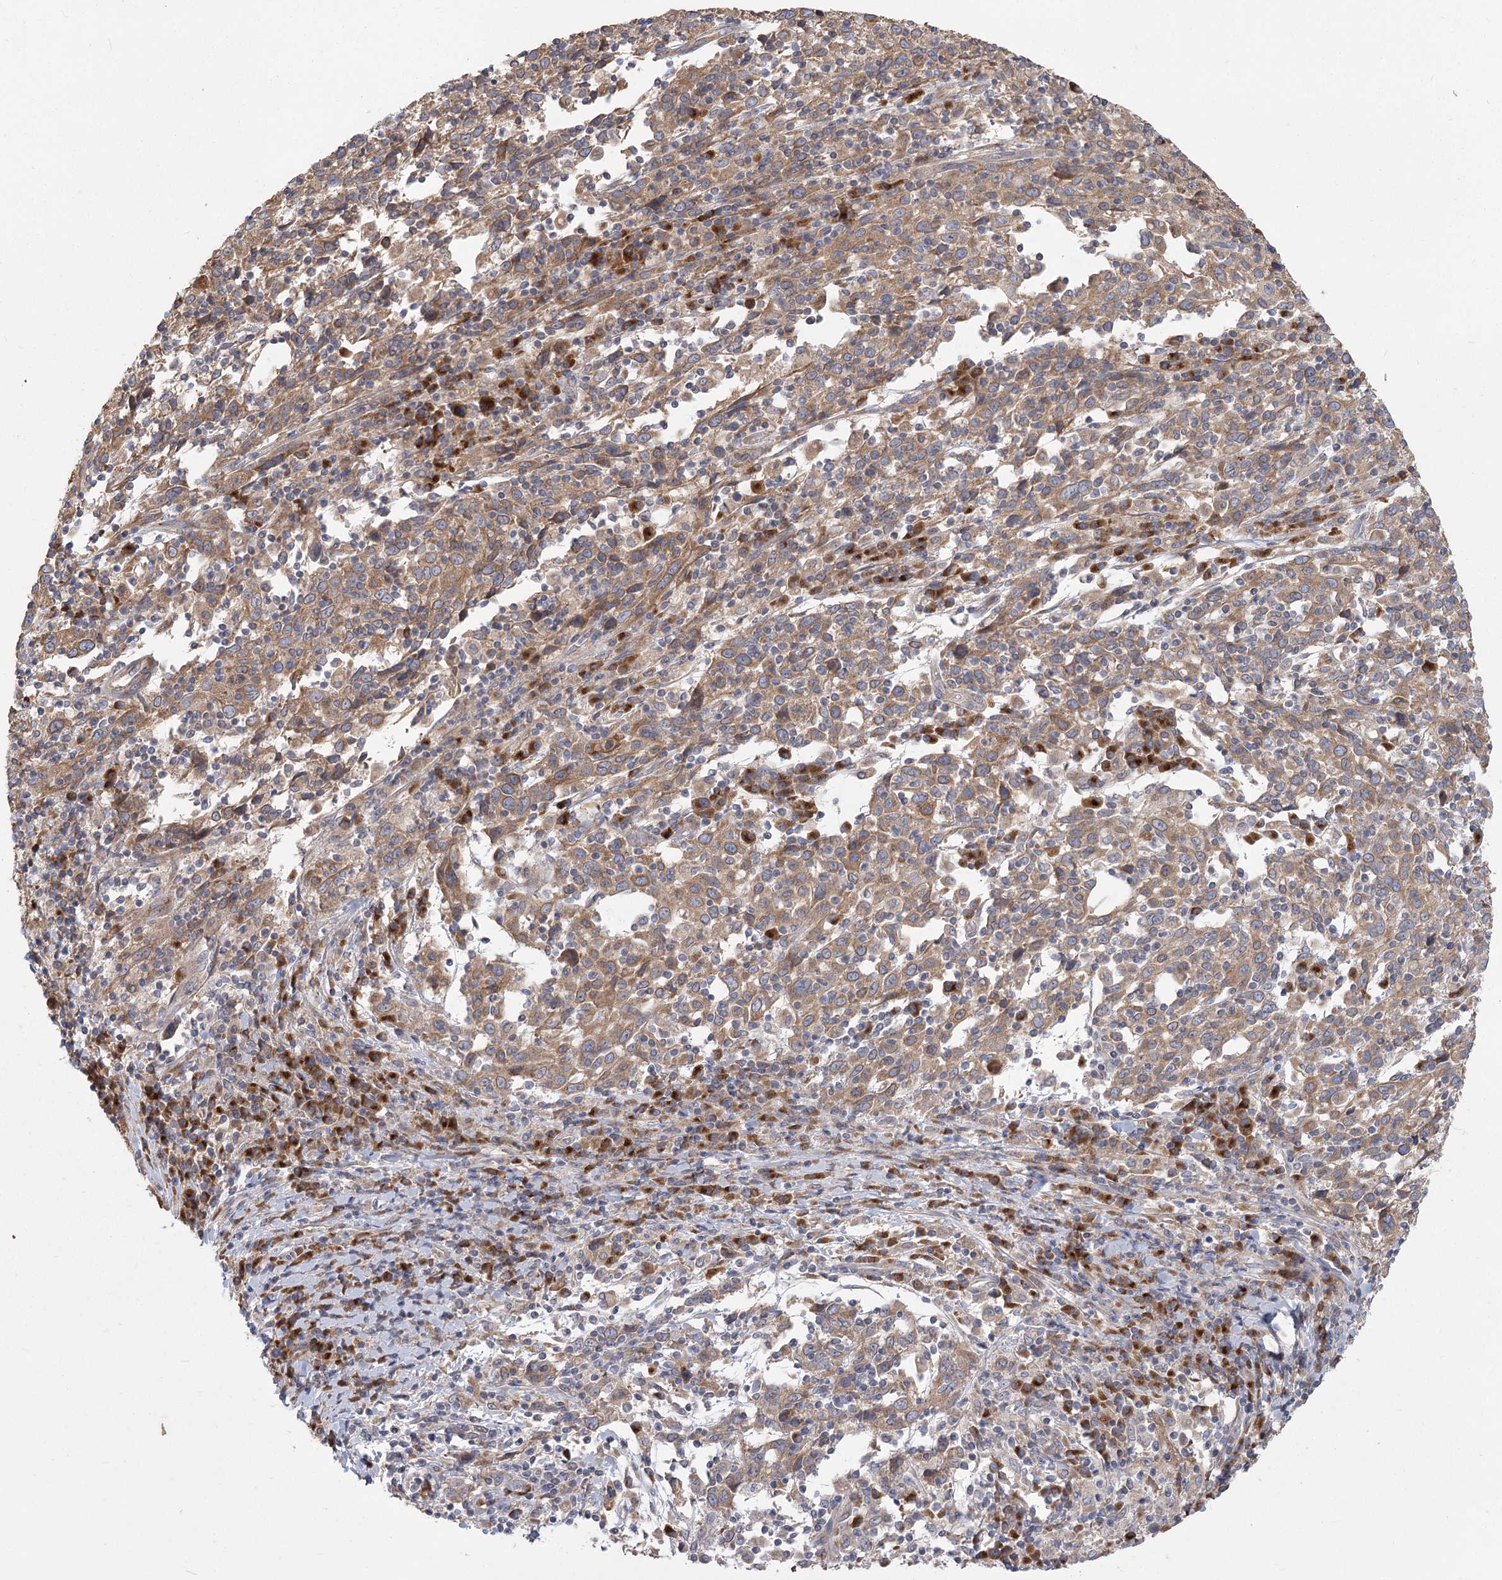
{"staining": {"intensity": "moderate", "quantity": ">75%", "location": "cytoplasmic/membranous"}, "tissue": "cervical cancer", "cell_type": "Tumor cells", "image_type": "cancer", "snomed": [{"axis": "morphology", "description": "Squamous cell carcinoma, NOS"}, {"axis": "topography", "description": "Cervix"}], "caption": "Moderate cytoplasmic/membranous expression is appreciated in about >75% of tumor cells in cervical cancer. (DAB (3,3'-diaminobenzidine) = brown stain, brightfield microscopy at high magnification).", "gene": "CNTLN", "patient": {"sex": "female", "age": 46}}